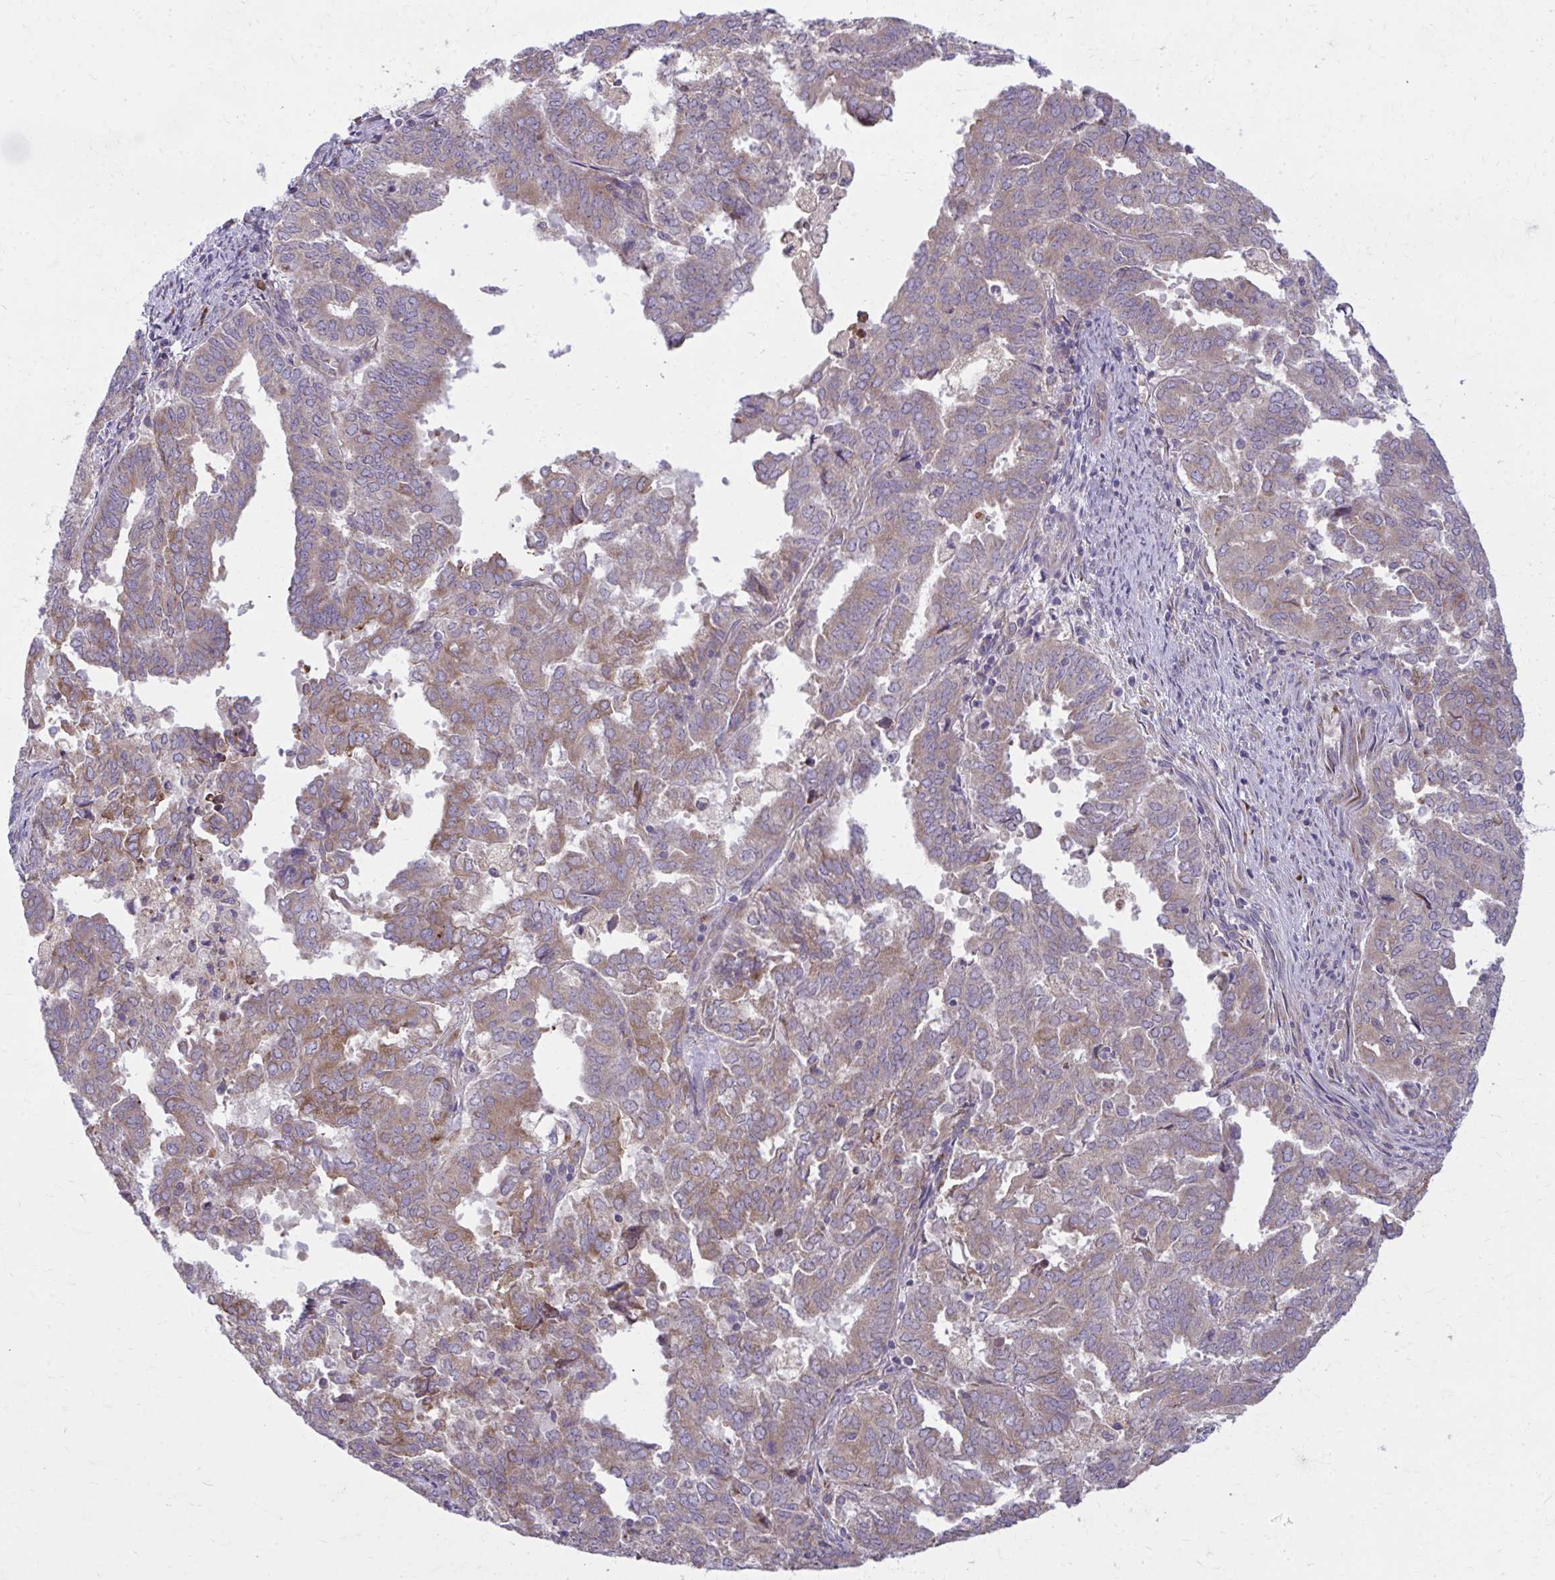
{"staining": {"intensity": "weak", "quantity": ">75%", "location": "cytoplasmic/membranous"}, "tissue": "endometrial cancer", "cell_type": "Tumor cells", "image_type": "cancer", "snomed": [{"axis": "morphology", "description": "Adenocarcinoma, NOS"}, {"axis": "topography", "description": "Endometrium"}], "caption": "Protein expression by IHC displays weak cytoplasmic/membranous positivity in about >75% of tumor cells in endometrial cancer.", "gene": "CEMP1", "patient": {"sex": "female", "age": 72}}